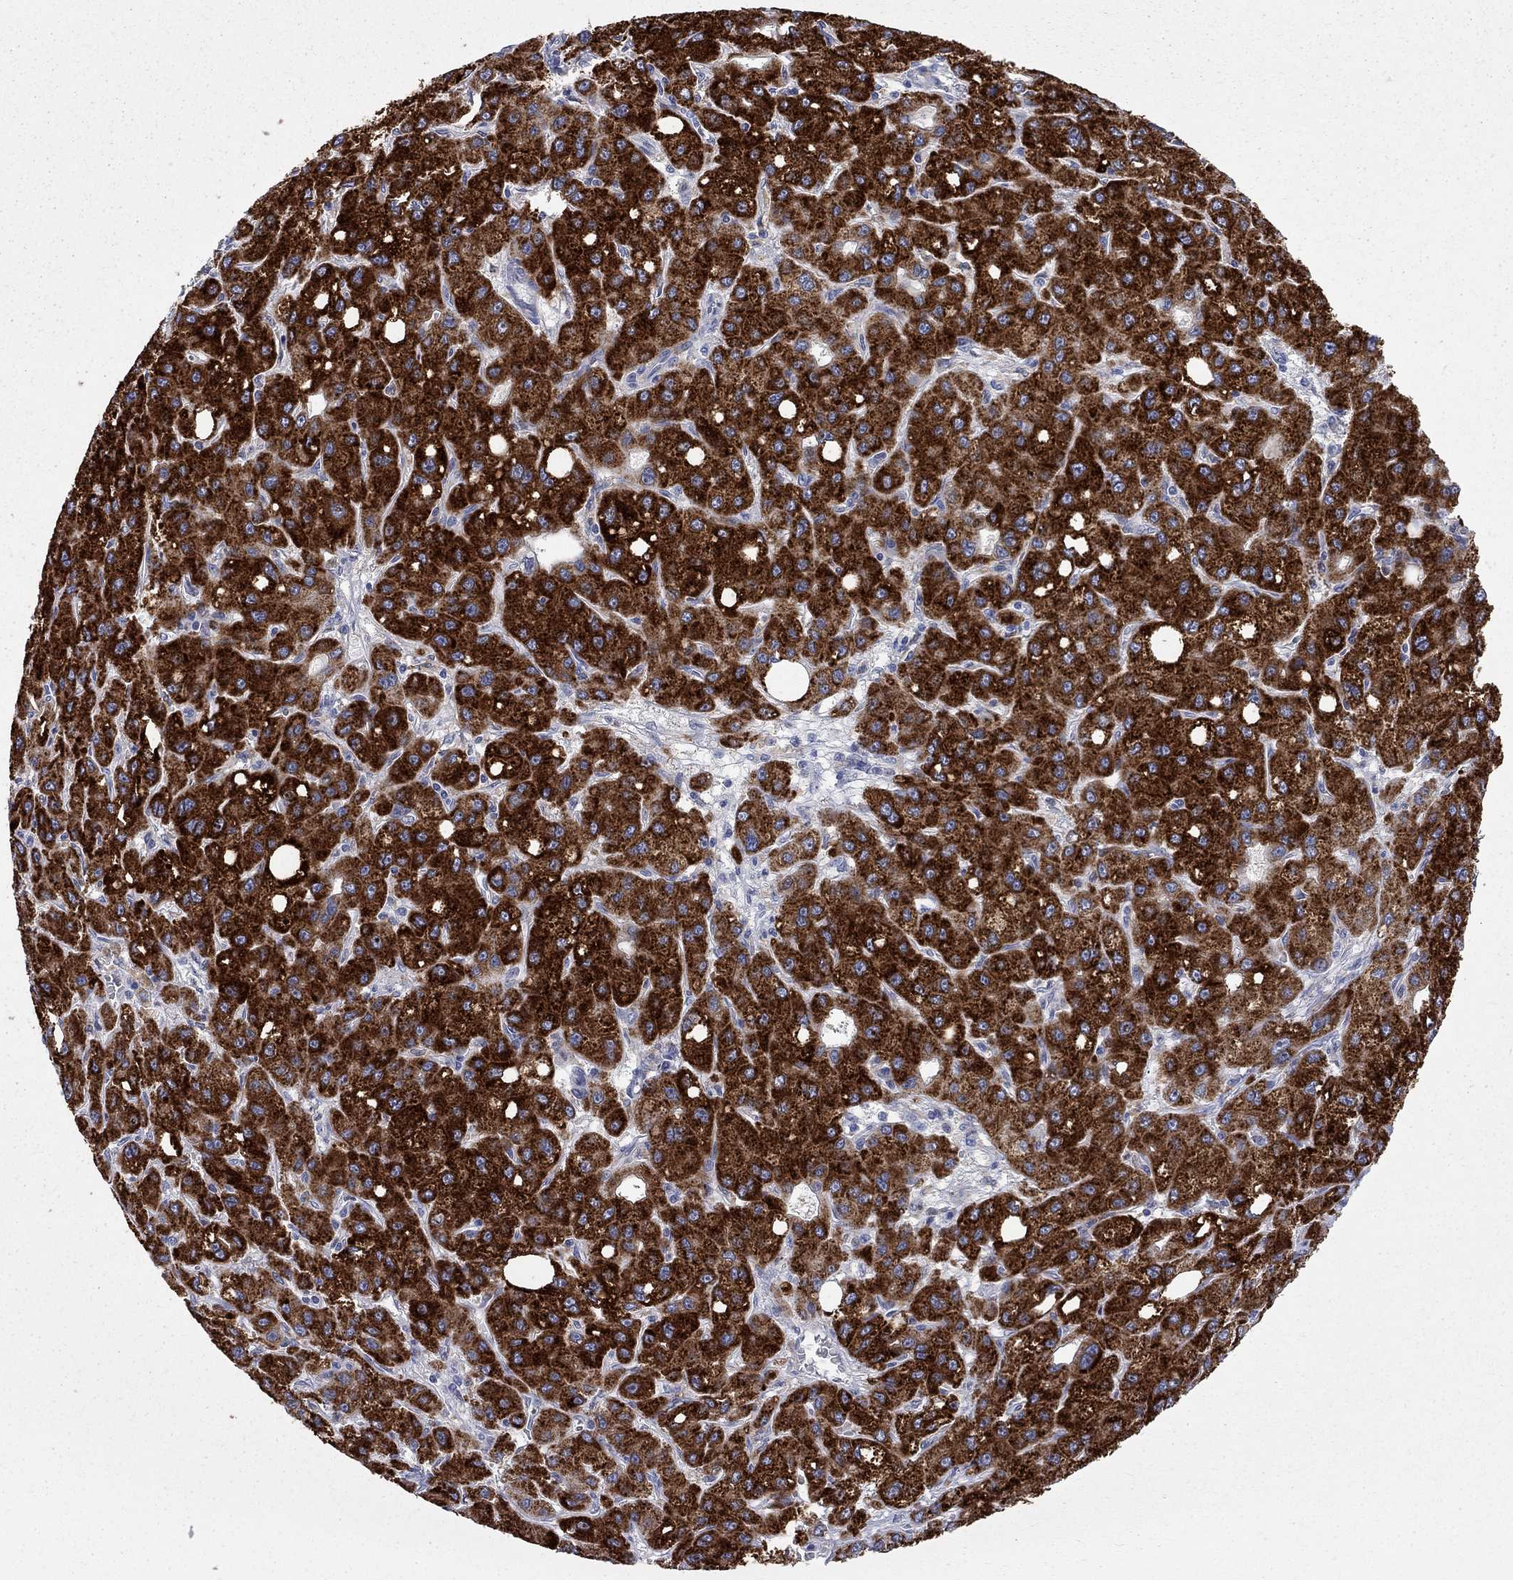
{"staining": {"intensity": "strong", "quantity": ">75%", "location": "cytoplasmic/membranous"}, "tissue": "liver cancer", "cell_type": "Tumor cells", "image_type": "cancer", "snomed": [{"axis": "morphology", "description": "Carcinoma, Hepatocellular, NOS"}, {"axis": "topography", "description": "Liver"}], "caption": "This is a micrograph of immunohistochemistry staining of hepatocellular carcinoma (liver), which shows strong expression in the cytoplasmic/membranous of tumor cells.", "gene": "ACSL1", "patient": {"sex": "male", "age": 73}}